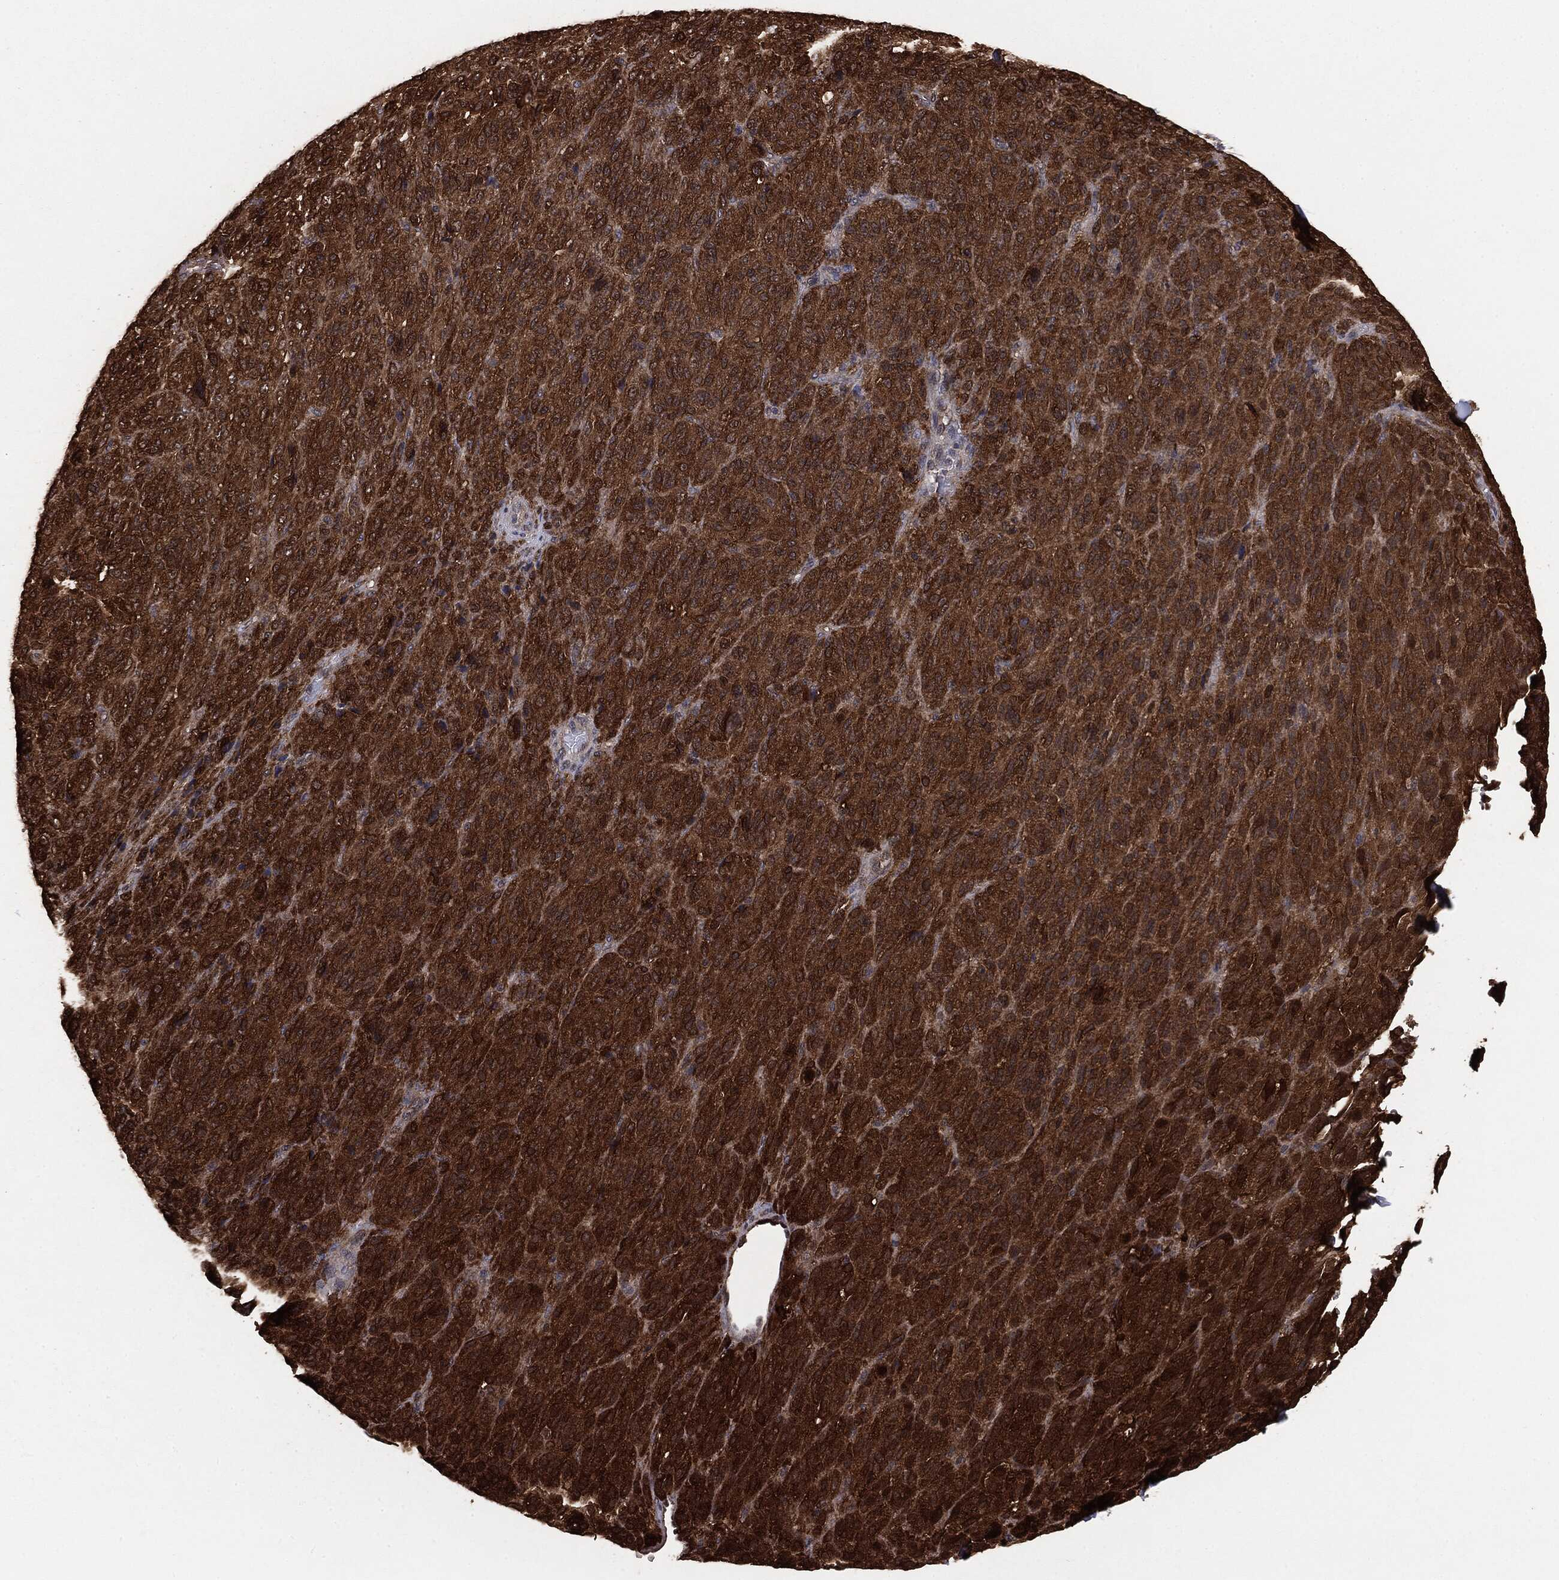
{"staining": {"intensity": "strong", "quantity": ">75%", "location": "cytoplasmic/membranous"}, "tissue": "melanoma", "cell_type": "Tumor cells", "image_type": "cancer", "snomed": [{"axis": "morphology", "description": "Malignant melanoma, Metastatic site"}, {"axis": "topography", "description": "Brain"}], "caption": "Immunohistochemical staining of human malignant melanoma (metastatic site) displays high levels of strong cytoplasmic/membranous positivity in about >75% of tumor cells.", "gene": "NME1", "patient": {"sex": "female", "age": 56}}